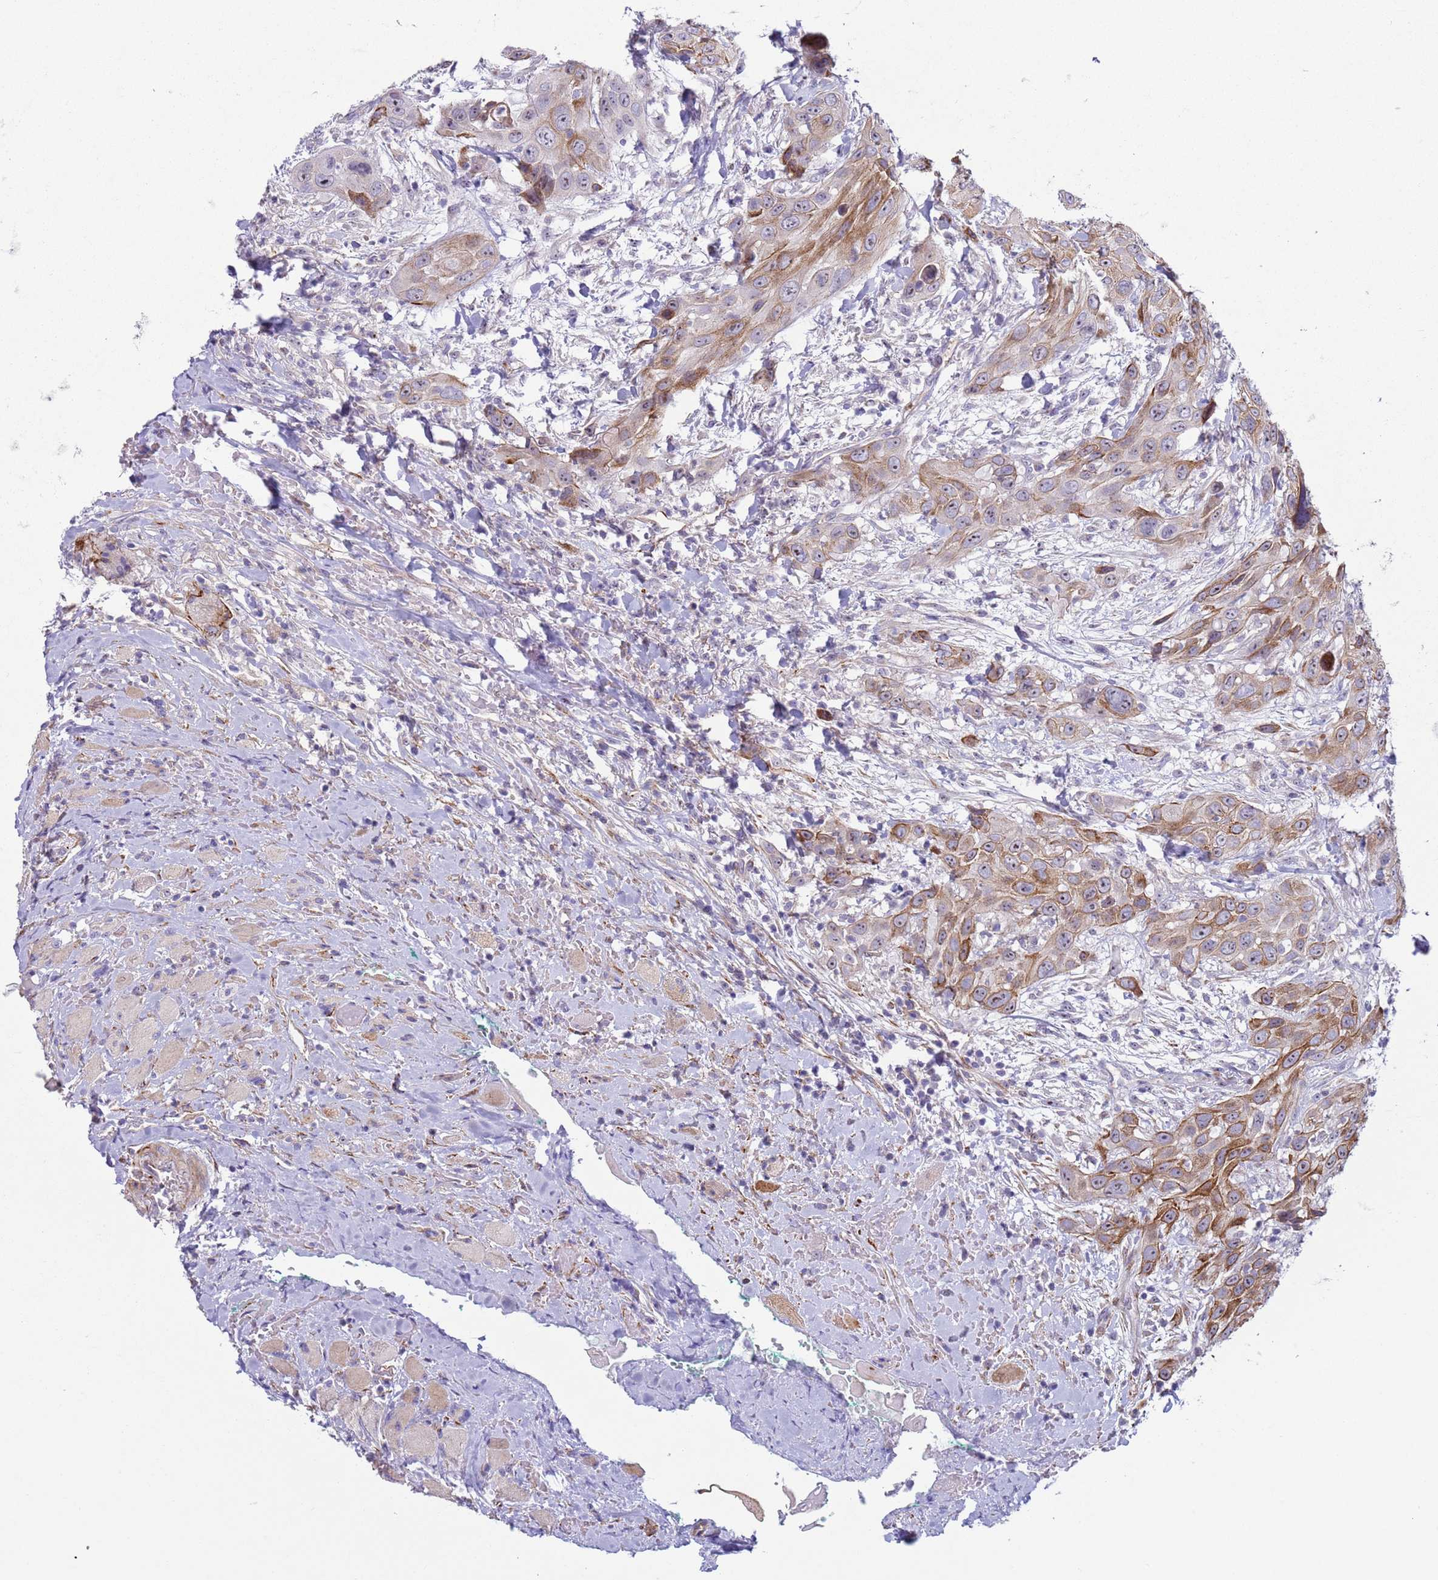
{"staining": {"intensity": "moderate", "quantity": ">75%", "location": "cytoplasmic/membranous"}, "tissue": "head and neck cancer", "cell_type": "Tumor cells", "image_type": "cancer", "snomed": [{"axis": "morphology", "description": "Squamous cell carcinoma, NOS"}, {"axis": "topography", "description": "Head-Neck"}], "caption": "This photomicrograph exhibits head and neck cancer (squamous cell carcinoma) stained with immunohistochemistry (IHC) to label a protein in brown. The cytoplasmic/membranous of tumor cells show moderate positivity for the protein. Nuclei are counter-stained blue.", "gene": "HEATR1", "patient": {"sex": "male", "age": 81}}